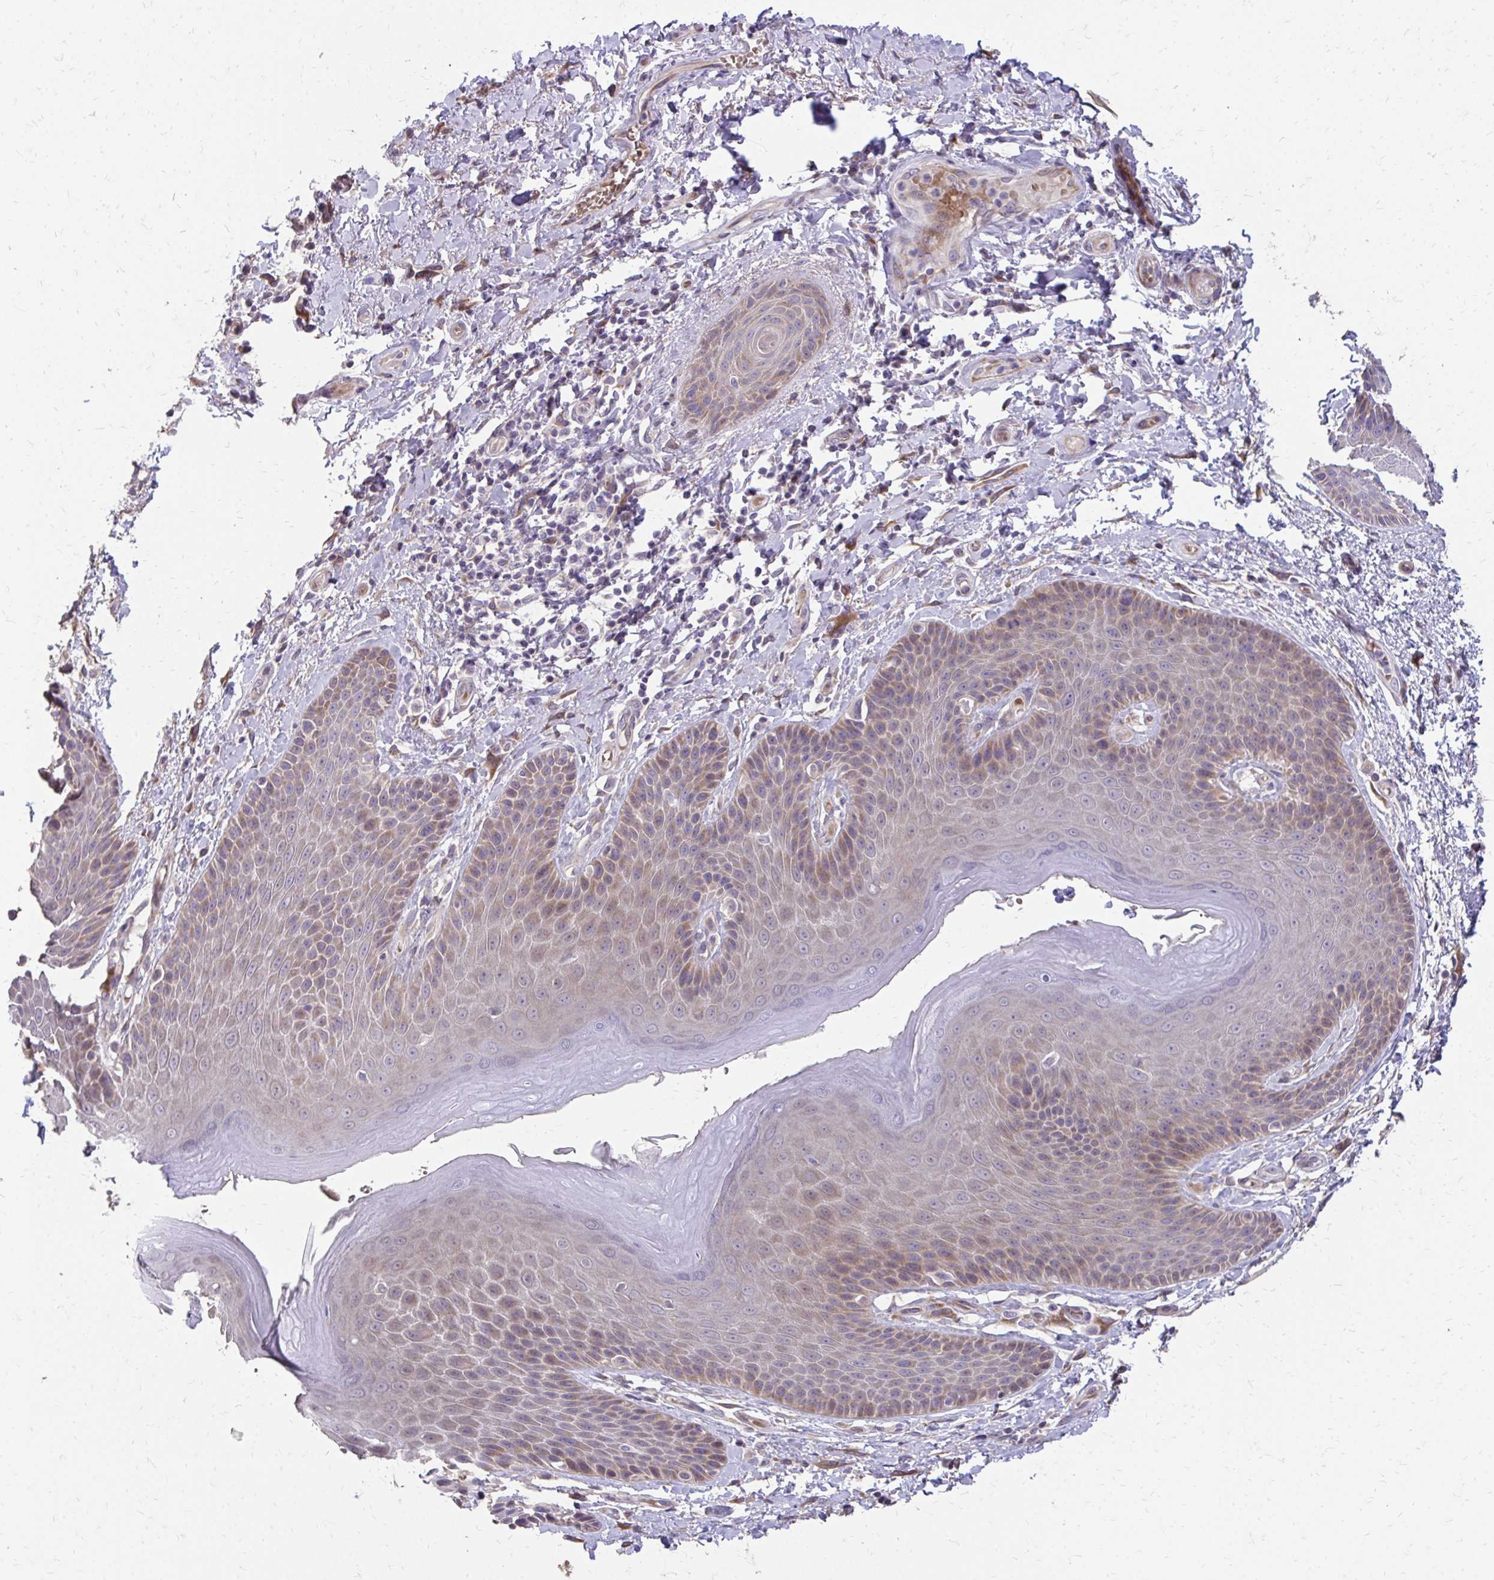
{"staining": {"intensity": "weak", "quantity": "25%-75%", "location": "cytoplasmic/membranous"}, "tissue": "skin", "cell_type": "Epidermal cells", "image_type": "normal", "snomed": [{"axis": "morphology", "description": "Normal tissue, NOS"}, {"axis": "topography", "description": "Anal"}, {"axis": "topography", "description": "Peripheral nerve tissue"}], "caption": "Protein expression analysis of benign human skin reveals weak cytoplasmic/membranous staining in approximately 25%-75% of epidermal cells.", "gene": "MYORG", "patient": {"sex": "male", "age": 51}}